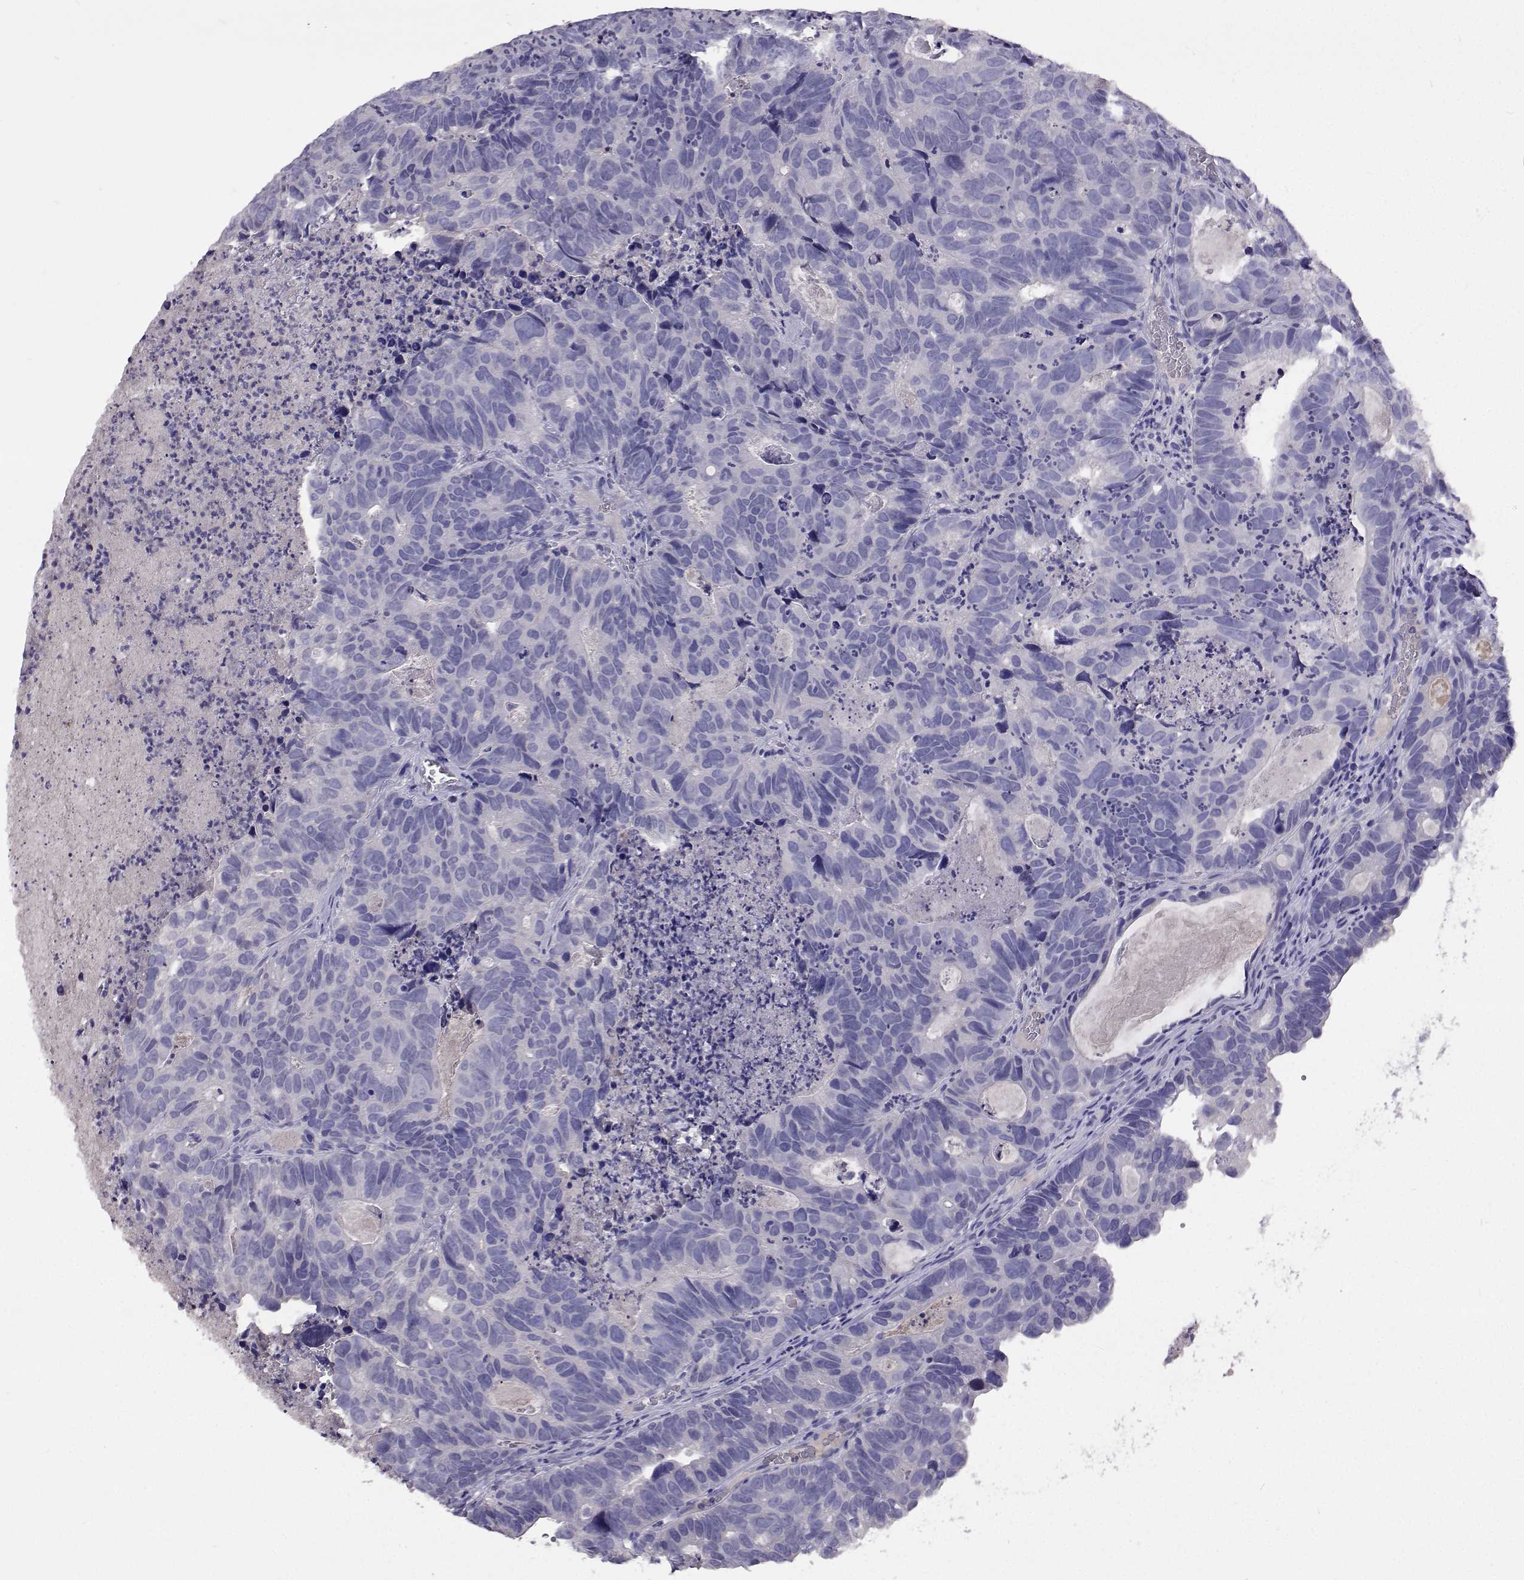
{"staining": {"intensity": "negative", "quantity": "none", "location": "none"}, "tissue": "head and neck cancer", "cell_type": "Tumor cells", "image_type": "cancer", "snomed": [{"axis": "morphology", "description": "Adenocarcinoma, NOS"}, {"axis": "topography", "description": "Head-Neck"}], "caption": "Protein analysis of head and neck cancer (adenocarcinoma) displays no significant staining in tumor cells.", "gene": "CFAP44", "patient": {"sex": "male", "age": 62}}